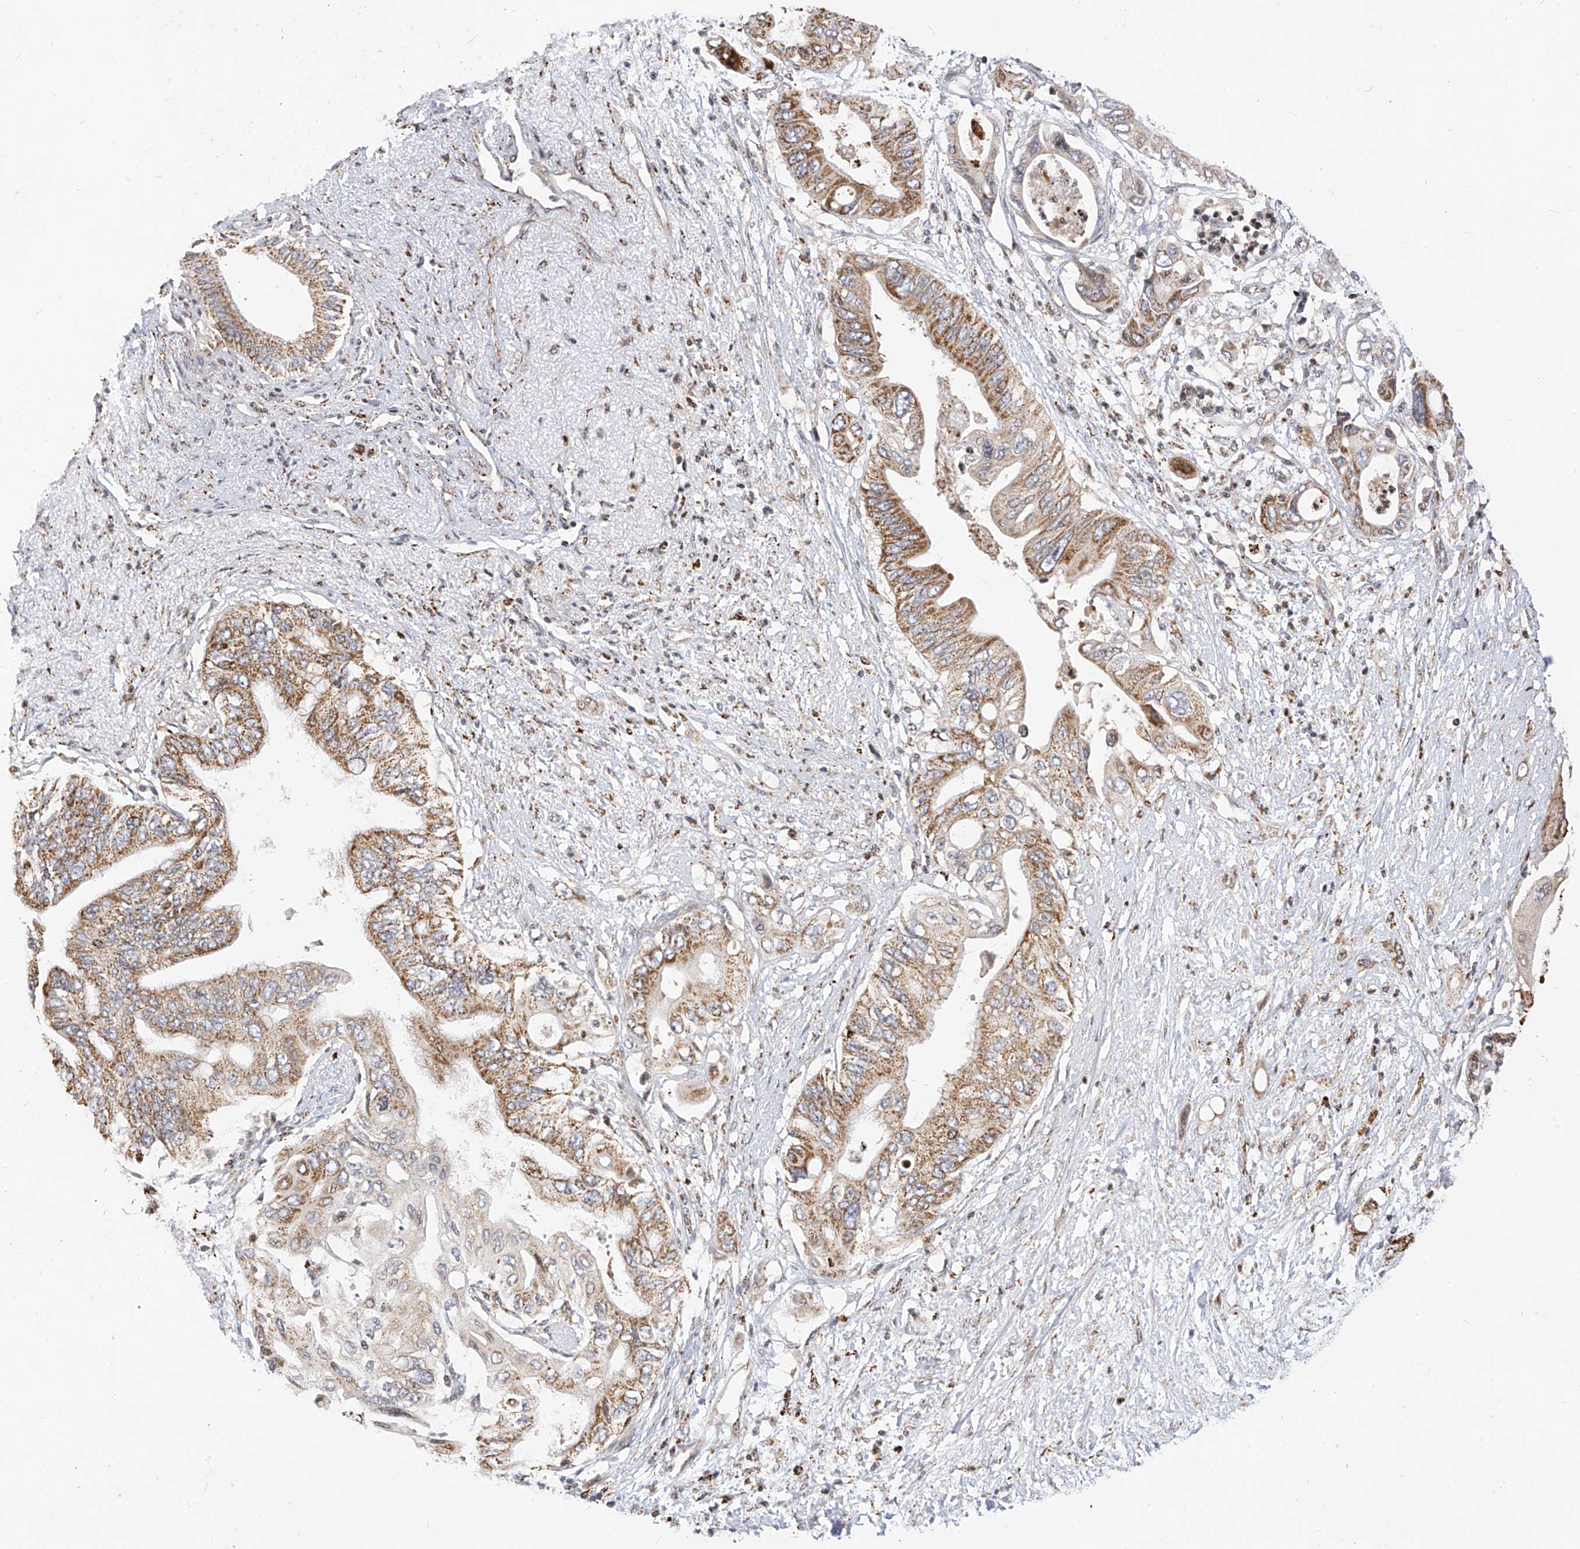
{"staining": {"intensity": "moderate", "quantity": ">75%", "location": "cytoplasmic/membranous"}, "tissue": "pancreatic cancer", "cell_type": "Tumor cells", "image_type": "cancer", "snomed": [{"axis": "morphology", "description": "Adenocarcinoma, NOS"}, {"axis": "topography", "description": "Pancreas"}], "caption": "Immunohistochemistry of human adenocarcinoma (pancreatic) reveals medium levels of moderate cytoplasmic/membranous expression in approximately >75% of tumor cells.", "gene": "TTLL8", "patient": {"sex": "male", "age": 66}}